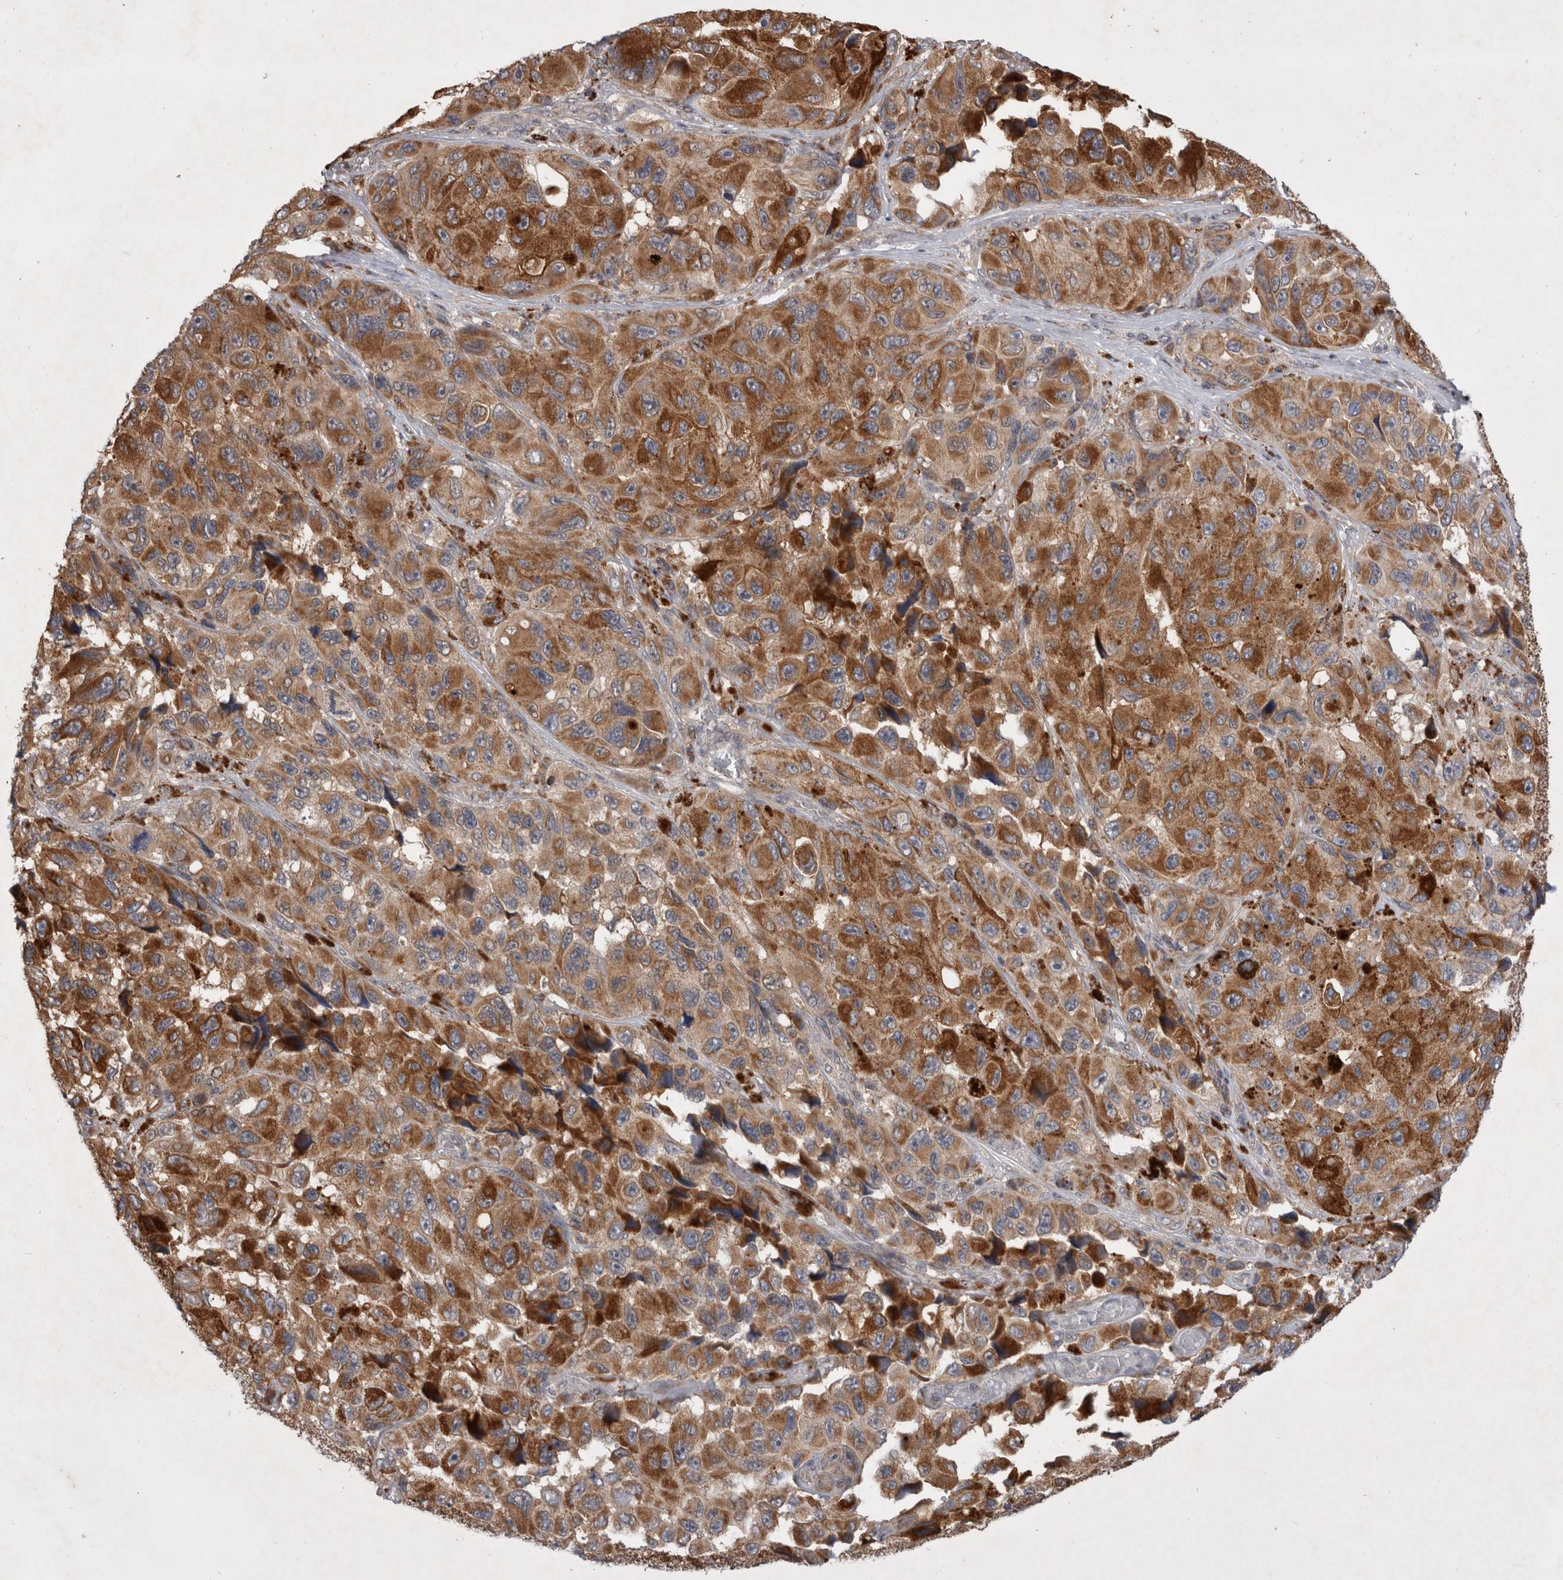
{"staining": {"intensity": "strong", "quantity": ">75%", "location": "cytoplasmic/membranous"}, "tissue": "melanoma", "cell_type": "Tumor cells", "image_type": "cancer", "snomed": [{"axis": "morphology", "description": "Malignant melanoma, NOS"}, {"axis": "topography", "description": "Skin"}], "caption": "IHC image of neoplastic tissue: human malignant melanoma stained using immunohistochemistry shows high levels of strong protein expression localized specifically in the cytoplasmic/membranous of tumor cells, appearing as a cytoplasmic/membranous brown color.", "gene": "MRPL37", "patient": {"sex": "female", "age": 73}}